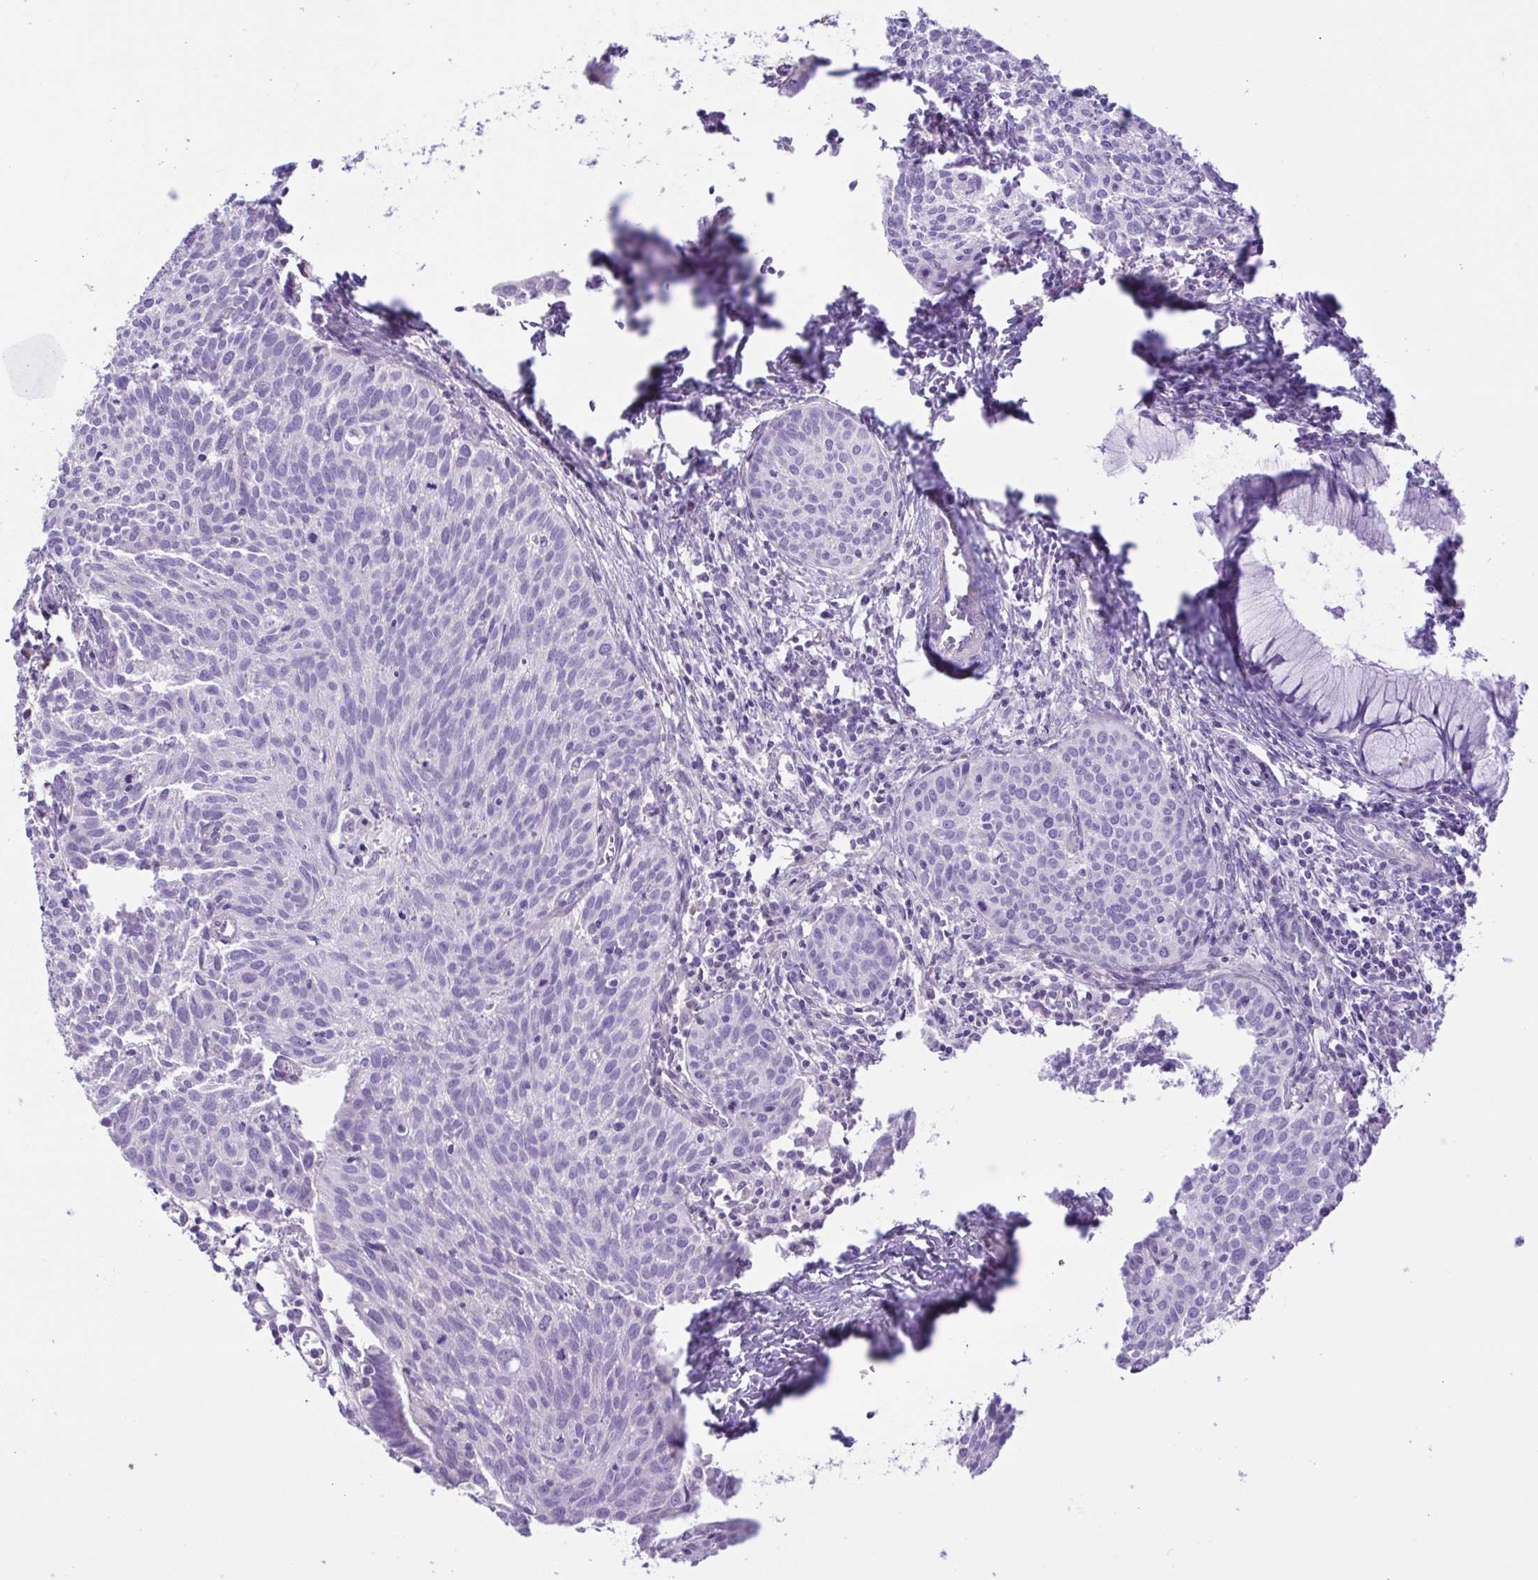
{"staining": {"intensity": "negative", "quantity": "none", "location": "none"}, "tissue": "cervical cancer", "cell_type": "Tumor cells", "image_type": "cancer", "snomed": [{"axis": "morphology", "description": "Squamous cell carcinoma, NOS"}, {"axis": "topography", "description": "Cervix"}], "caption": "The image shows no significant positivity in tumor cells of cervical squamous cell carcinoma.", "gene": "ISM2", "patient": {"sex": "female", "age": 38}}